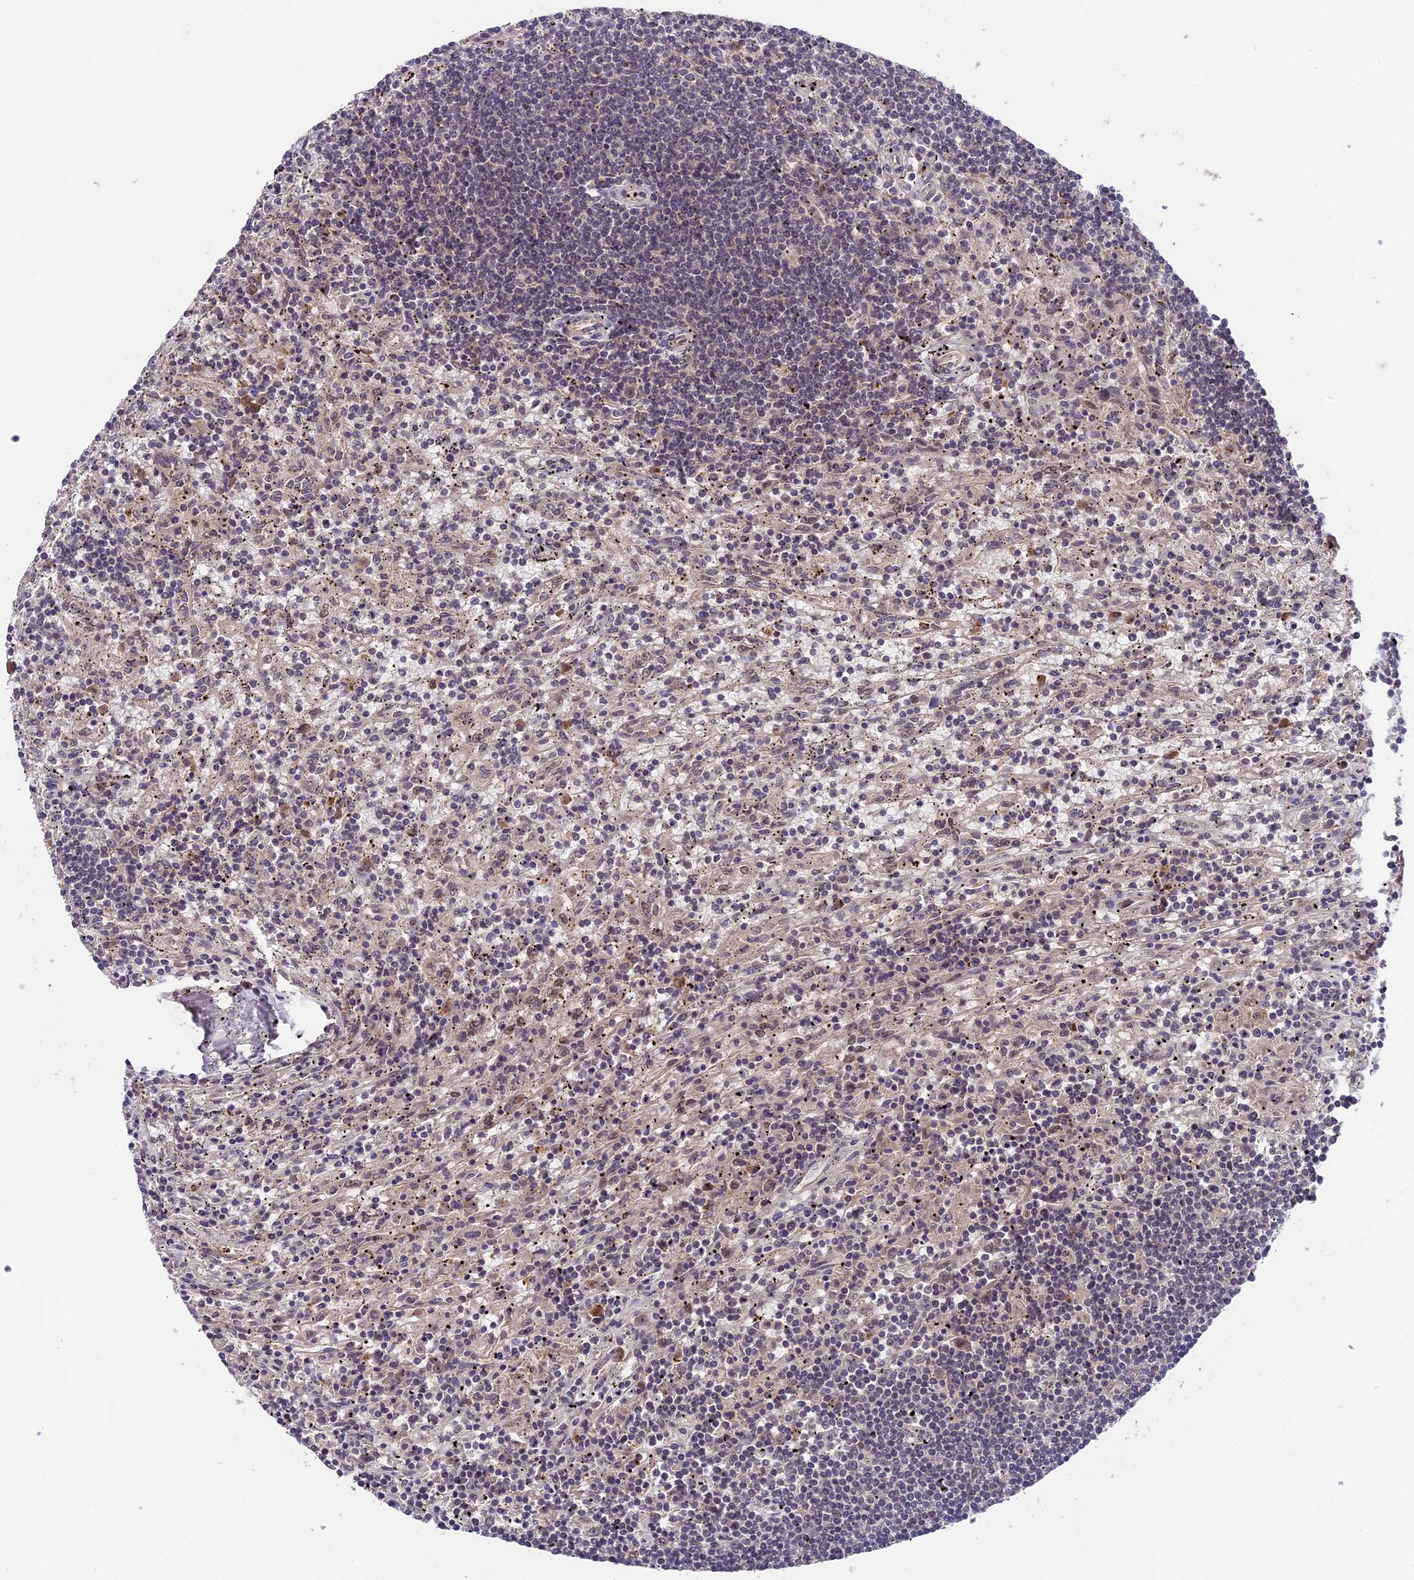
{"staining": {"intensity": "negative", "quantity": "none", "location": "none"}, "tissue": "lymphoma", "cell_type": "Tumor cells", "image_type": "cancer", "snomed": [{"axis": "morphology", "description": "Malignant lymphoma, non-Hodgkin's type, Low grade"}, {"axis": "topography", "description": "Spleen"}], "caption": "High magnification brightfield microscopy of malignant lymphoma, non-Hodgkin's type (low-grade) stained with DAB (brown) and counterstained with hematoxylin (blue): tumor cells show no significant staining.", "gene": "SIPA1L3", "patient": {"sex": "male", "age": 76}}